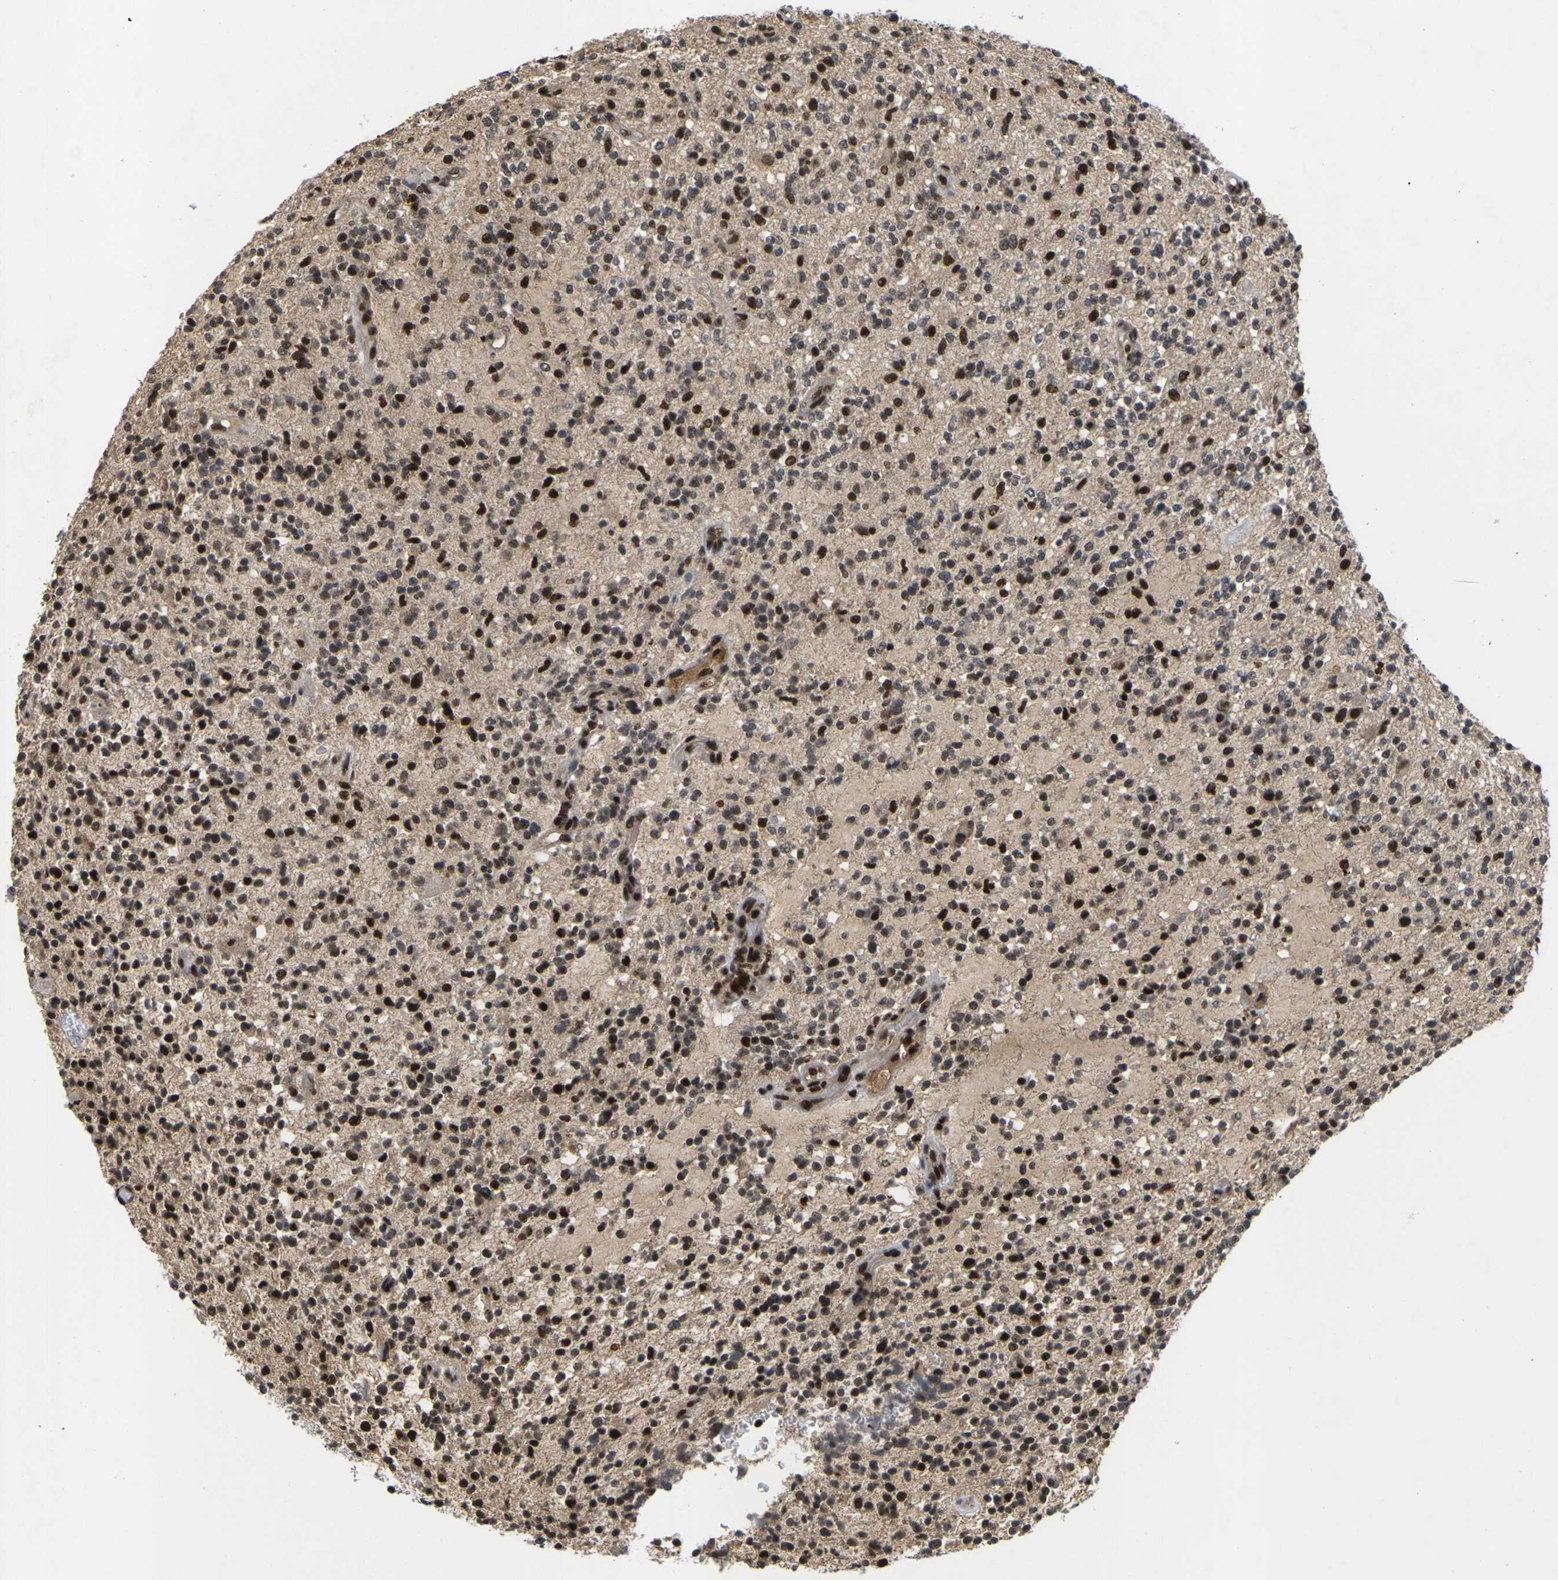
{"staining": {"intensity": "strong", "quantity": "25%-75%", "location": "nuclear"}, "tissue": "glioma", "cell_type": "Tumor cells", "image_type": "cancer", "snomed": [{"axis": "morphology", "description": "Glioma, malignant, High grade"}, {"axis": "topography", "description": "Brain"}], "caption": "Protein expression analysis of human glioma reveals strong nuclear staining in about 25%-75% of tumor cells. Using DAB (brown) and hematoxylin (blue) stains, captured at high magnification using brightfield microscopy.", "gene": "GTF2E1", "patient": {"sex": "male", "age": 48}}